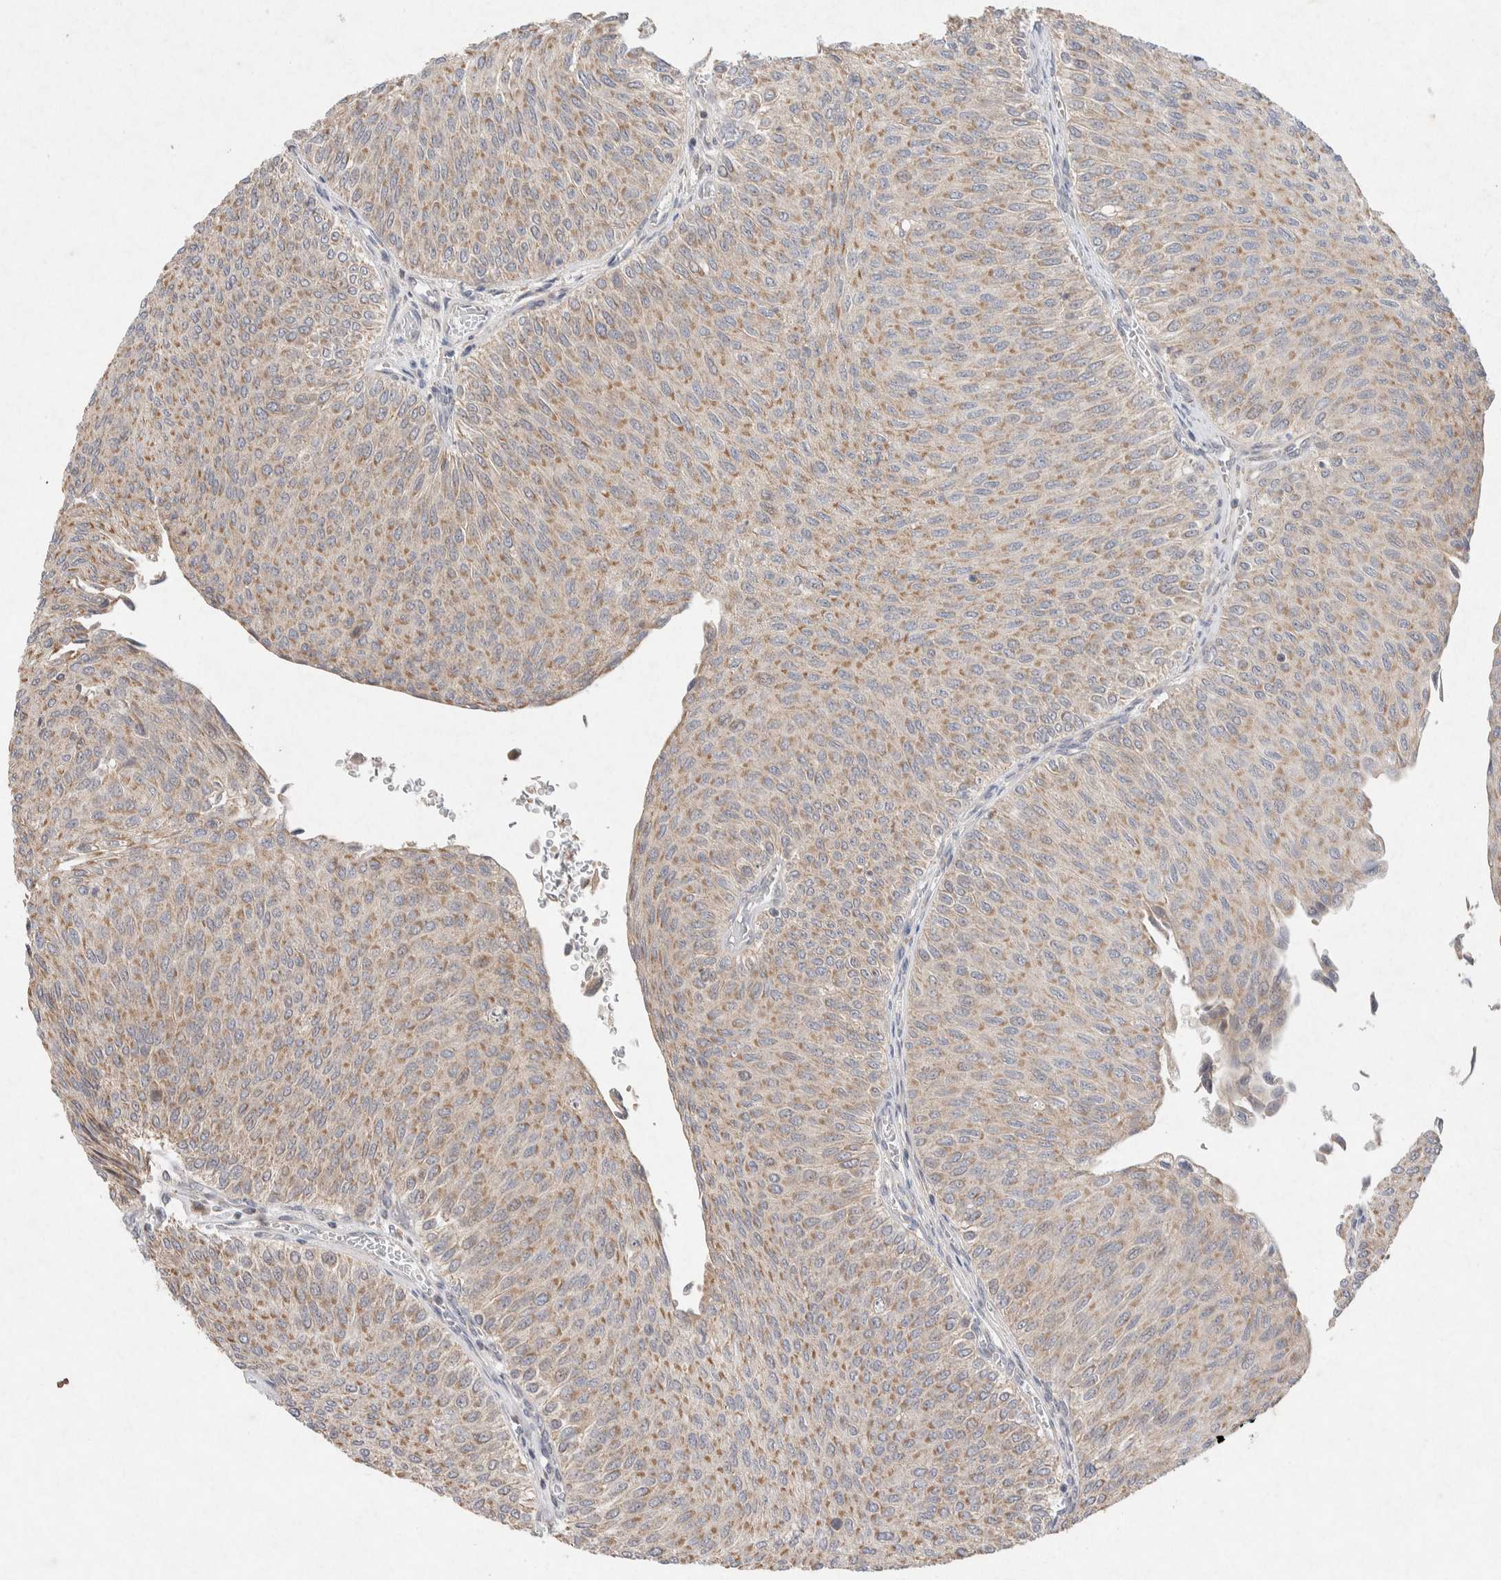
{"staining": {"intensity": "weak", "quantity": ">75%", "location": "cytoplasmic/membranous"}, "tissue": "urothelial cancer", "cell_type": "Tumor cells", "image_type": "cancer", "snomed": [{"axis": "morphology", "description": "Urothelial carcinoma, Low grade"}, {"axis": "topography", "description": "Urinary bladder"}], "caption": "This histopathology image reveals immunohistochemistry staining of human urothelial cancer, with low weak cytoplasmic/membranous staining in about >75% of tumor cells.", "gene": "CMTM4", "patient": {"sex": "male", "age": 78}}